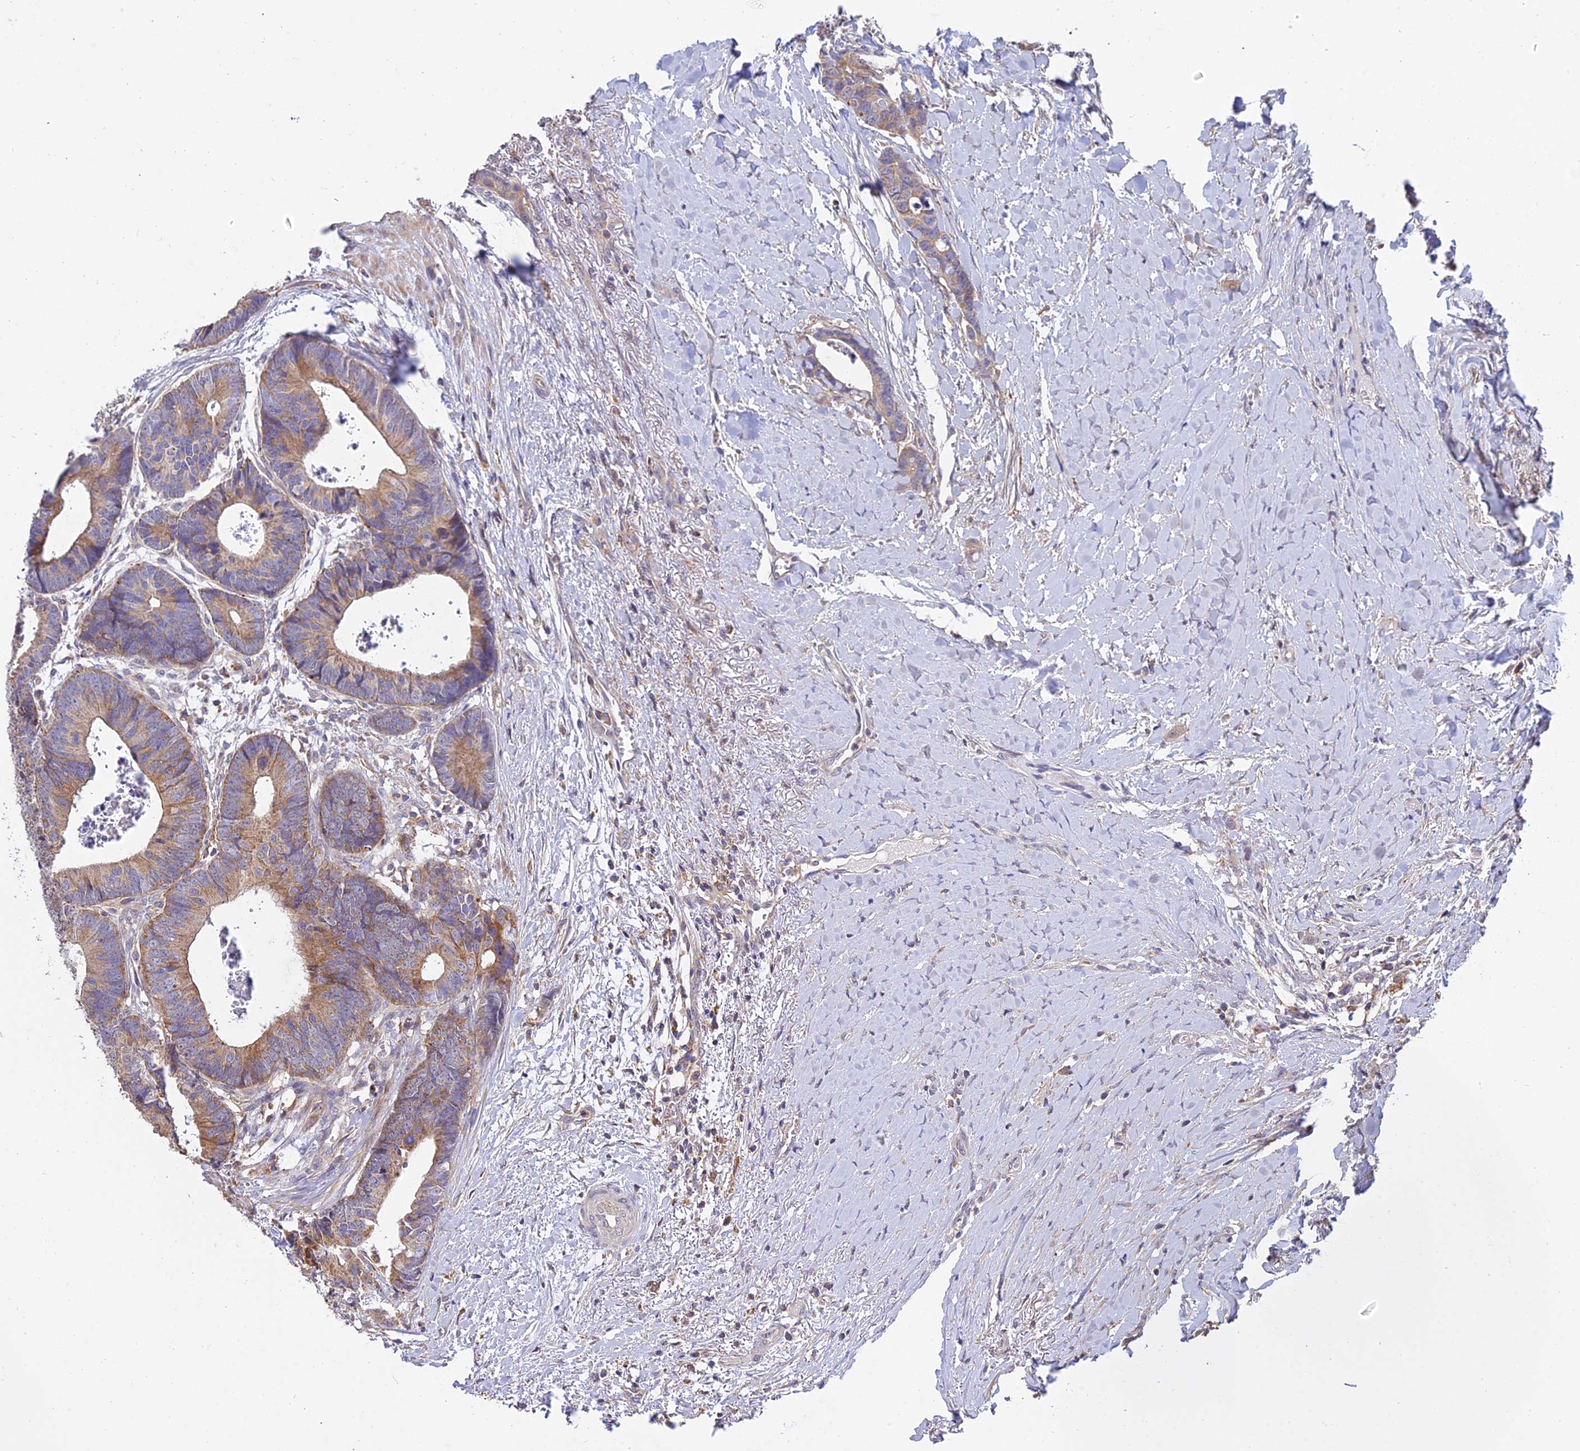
{"staining": {"intensity": "moderate", "quantity": ">75%", "location": "cytoplasmic/membranous"}, "tissue": "colorectal cancer", "cell_type": "Tumor cells", "image_type": "cancer", "snomed": [{"axis": "morphology", "description": "Adenocarcinoma, NOS"}, {"axis": "topography", "description": "Colon"}], "caption": "Brown immunohistochemical staining in human adenocarcinoma (colorectal) displays moderate cytoplasmic/membranous staining in approximately >75% of tumor cells.", "gene": "ARL8B", "patient": {"sex": "female", "age": 57}}